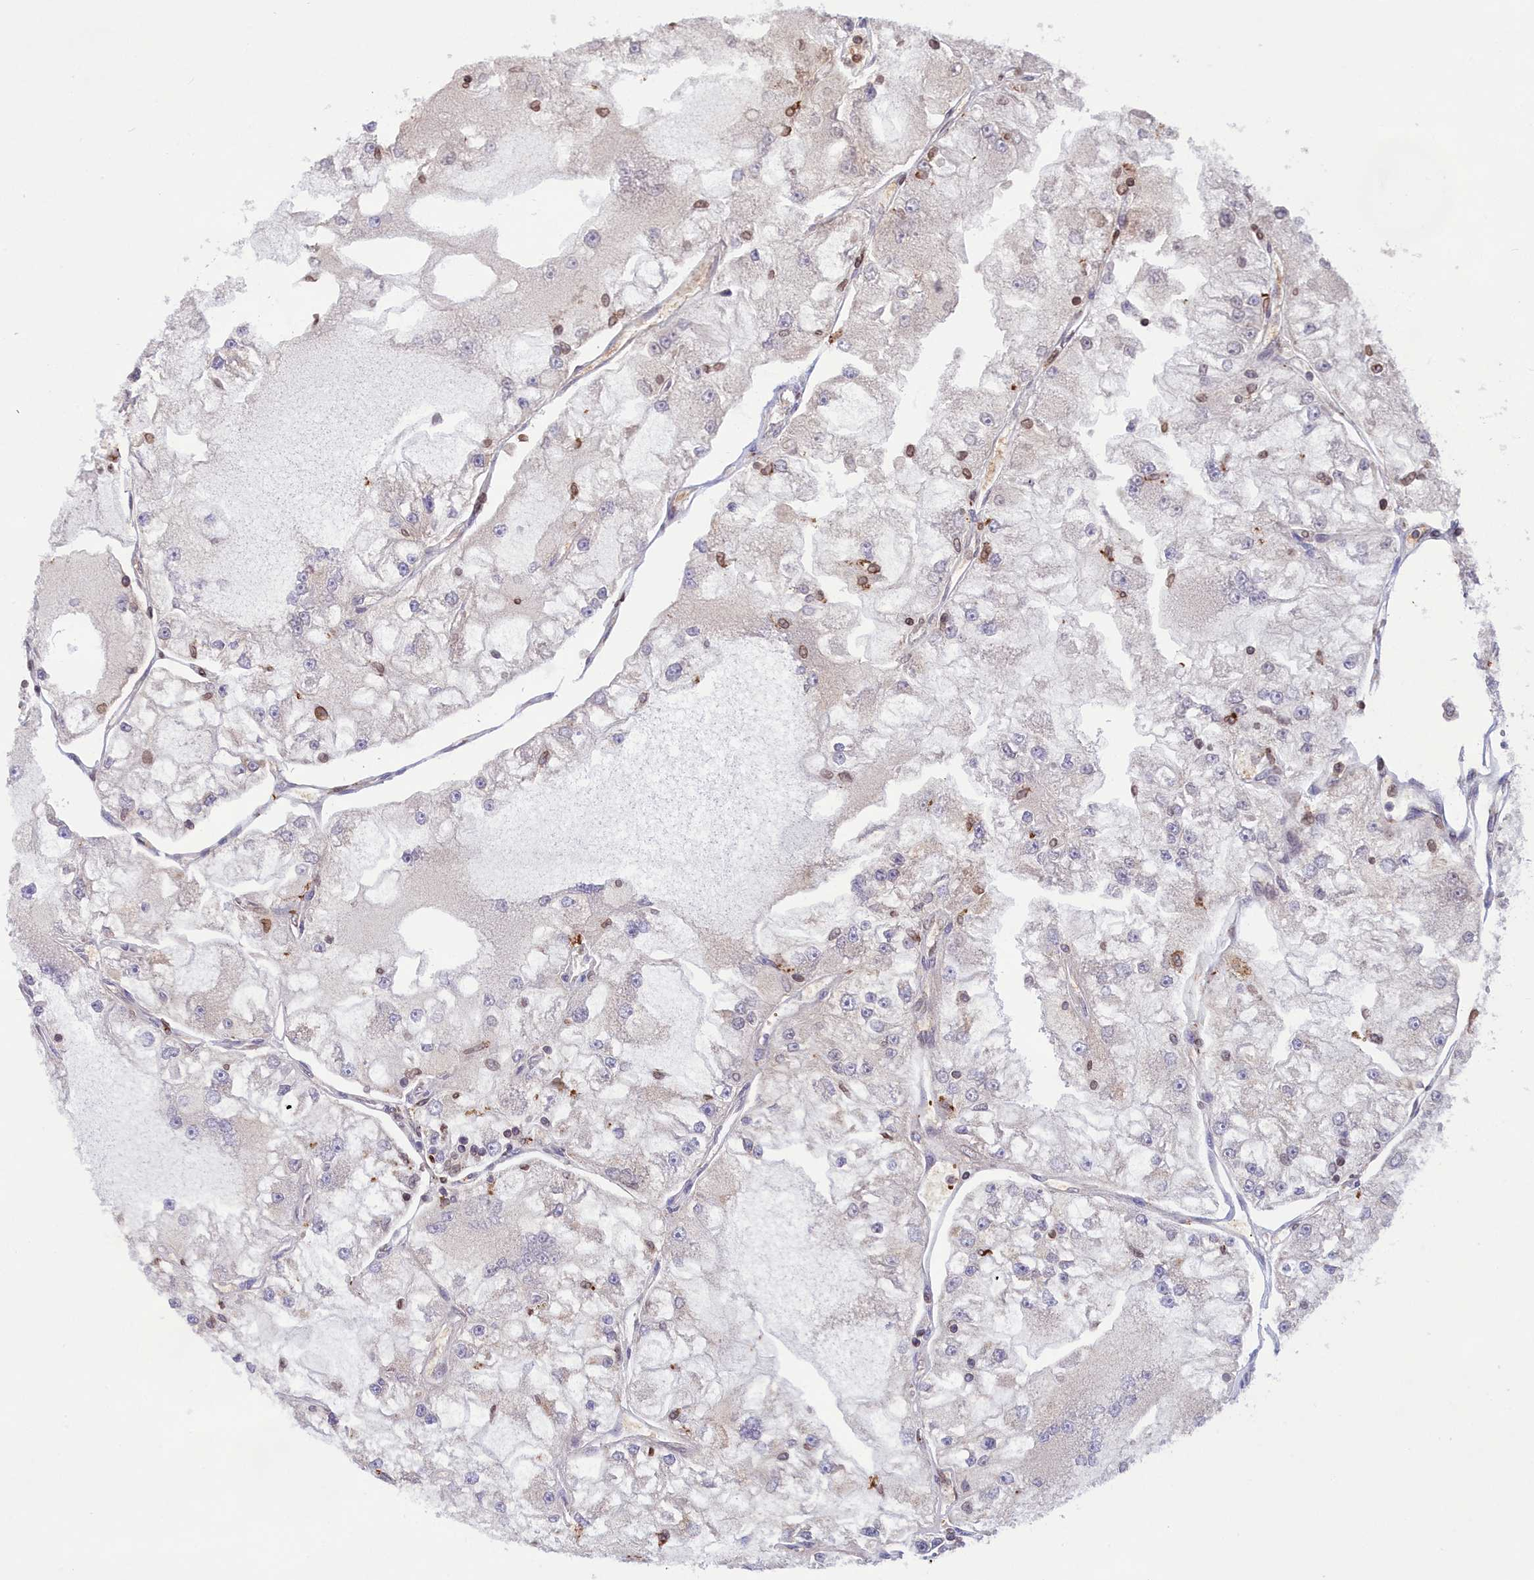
{"staining": {"intensity": "negative", "quantity": "none", "location": "none"}, "tissue": "renal cancer", "cell_type": "Tumor cells", "image_type": "cancer", "snomed": [{"axis": "morphology", "description": "Adenocarcinoma, NOS"}, {"axis": "topography", "description": "Kidney"}], "caption": "This is a histopathology image of immunohistochemistry (IHC) staining of renal cancer, which shows no expression in tumor cells.", "gene": "PKHD1L1", "patient": {"sex": "female", "age": 72}}